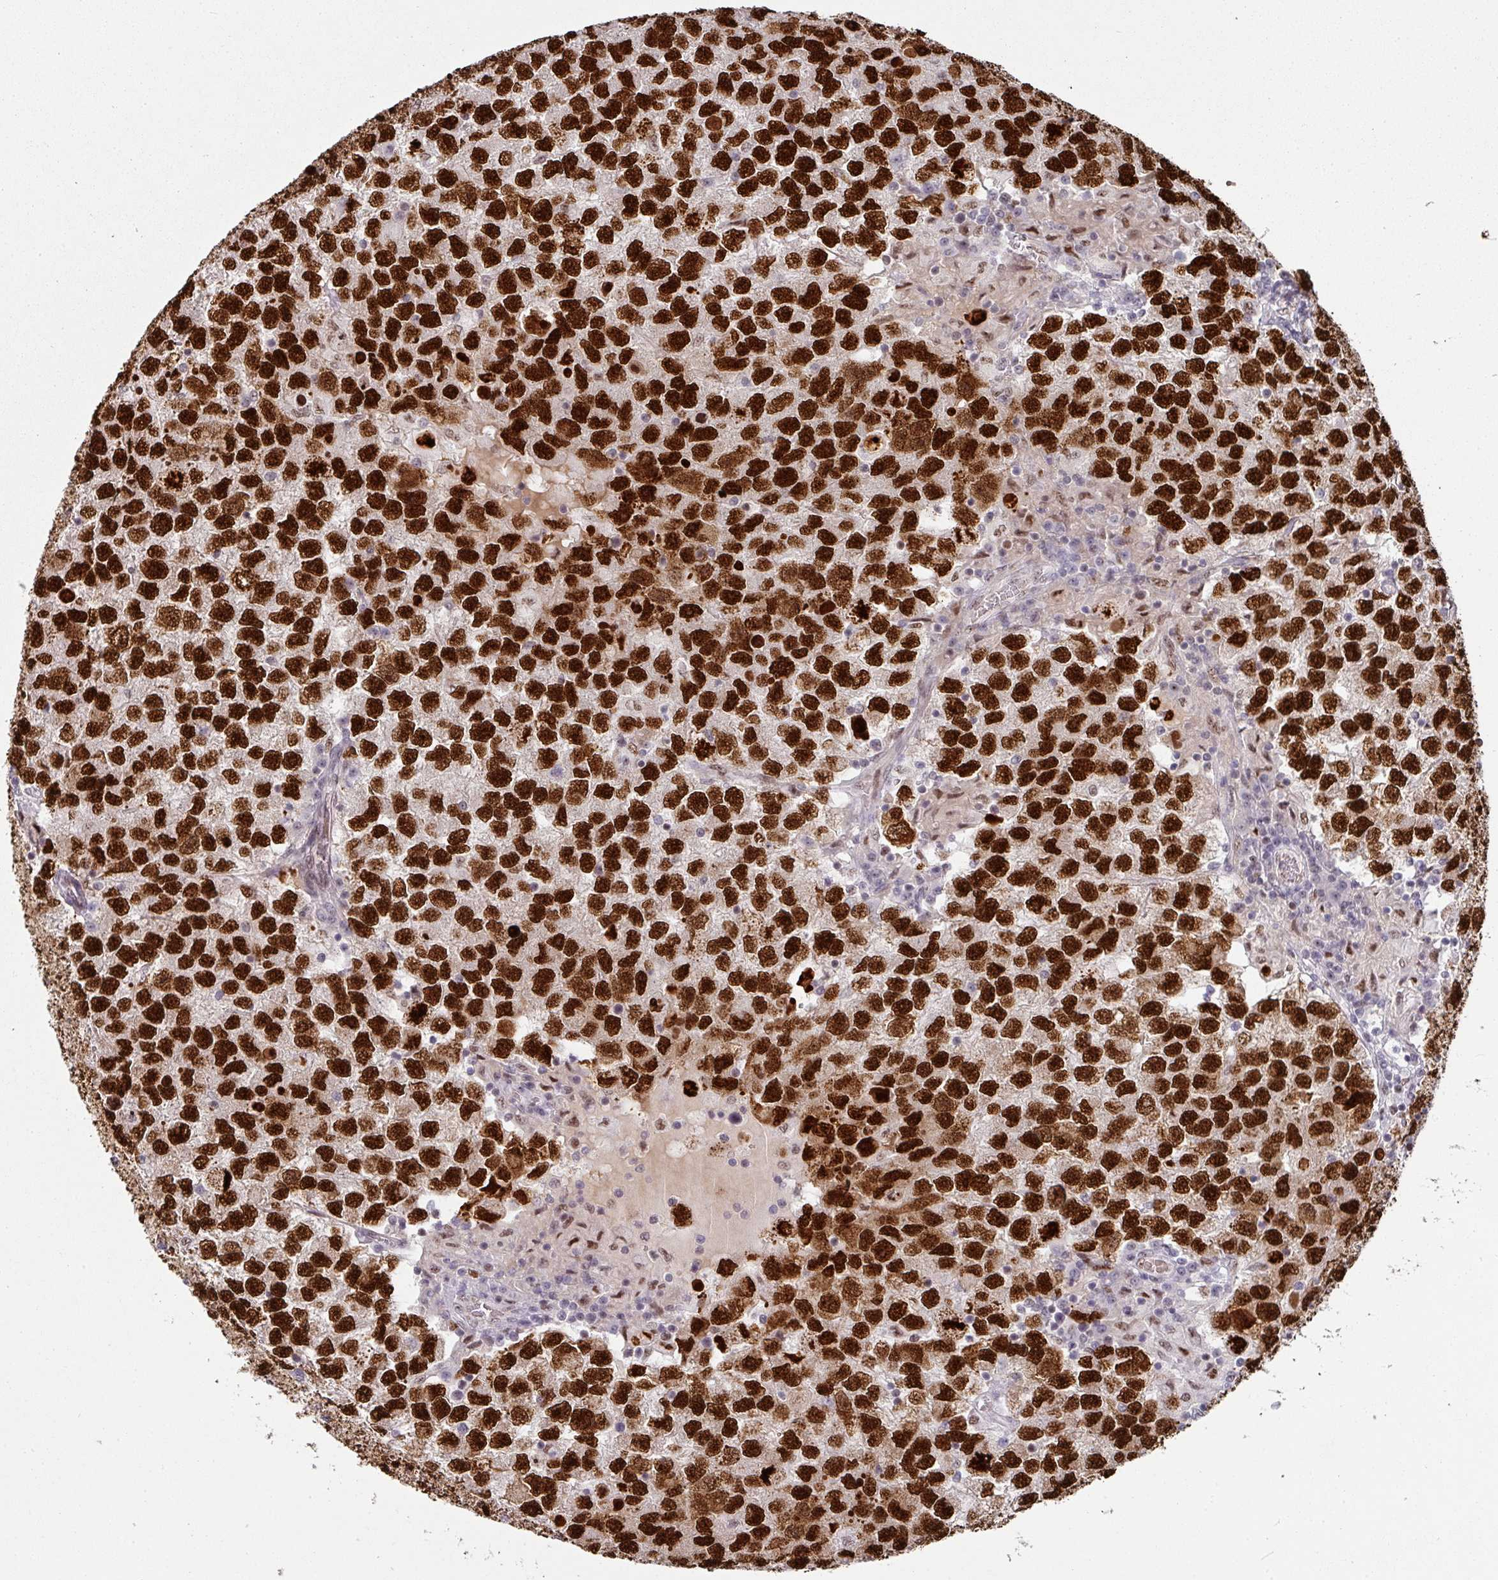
{"staining": {"intensity": "strong", "quantity": ">75%", "location": "nuclear"}, "tissue": "testis cancer", "cell_type": "Tumor cells", "image_type": "cancer", "snomed": [{"axis": "morphology", "description": "Seminoma, NOS"}, {"axis": "topography", "description": "Testis"}], "caption": "Testis seminoma was stained to show a protein in brown. There is high levels of strong nuclear expression in approximately >75% of tumor cells. (DAB IHC, brown staining for protein, blue staining for nuclei).", "gene": "RAD50", "patient": {"sex": "male", "age": 26}}